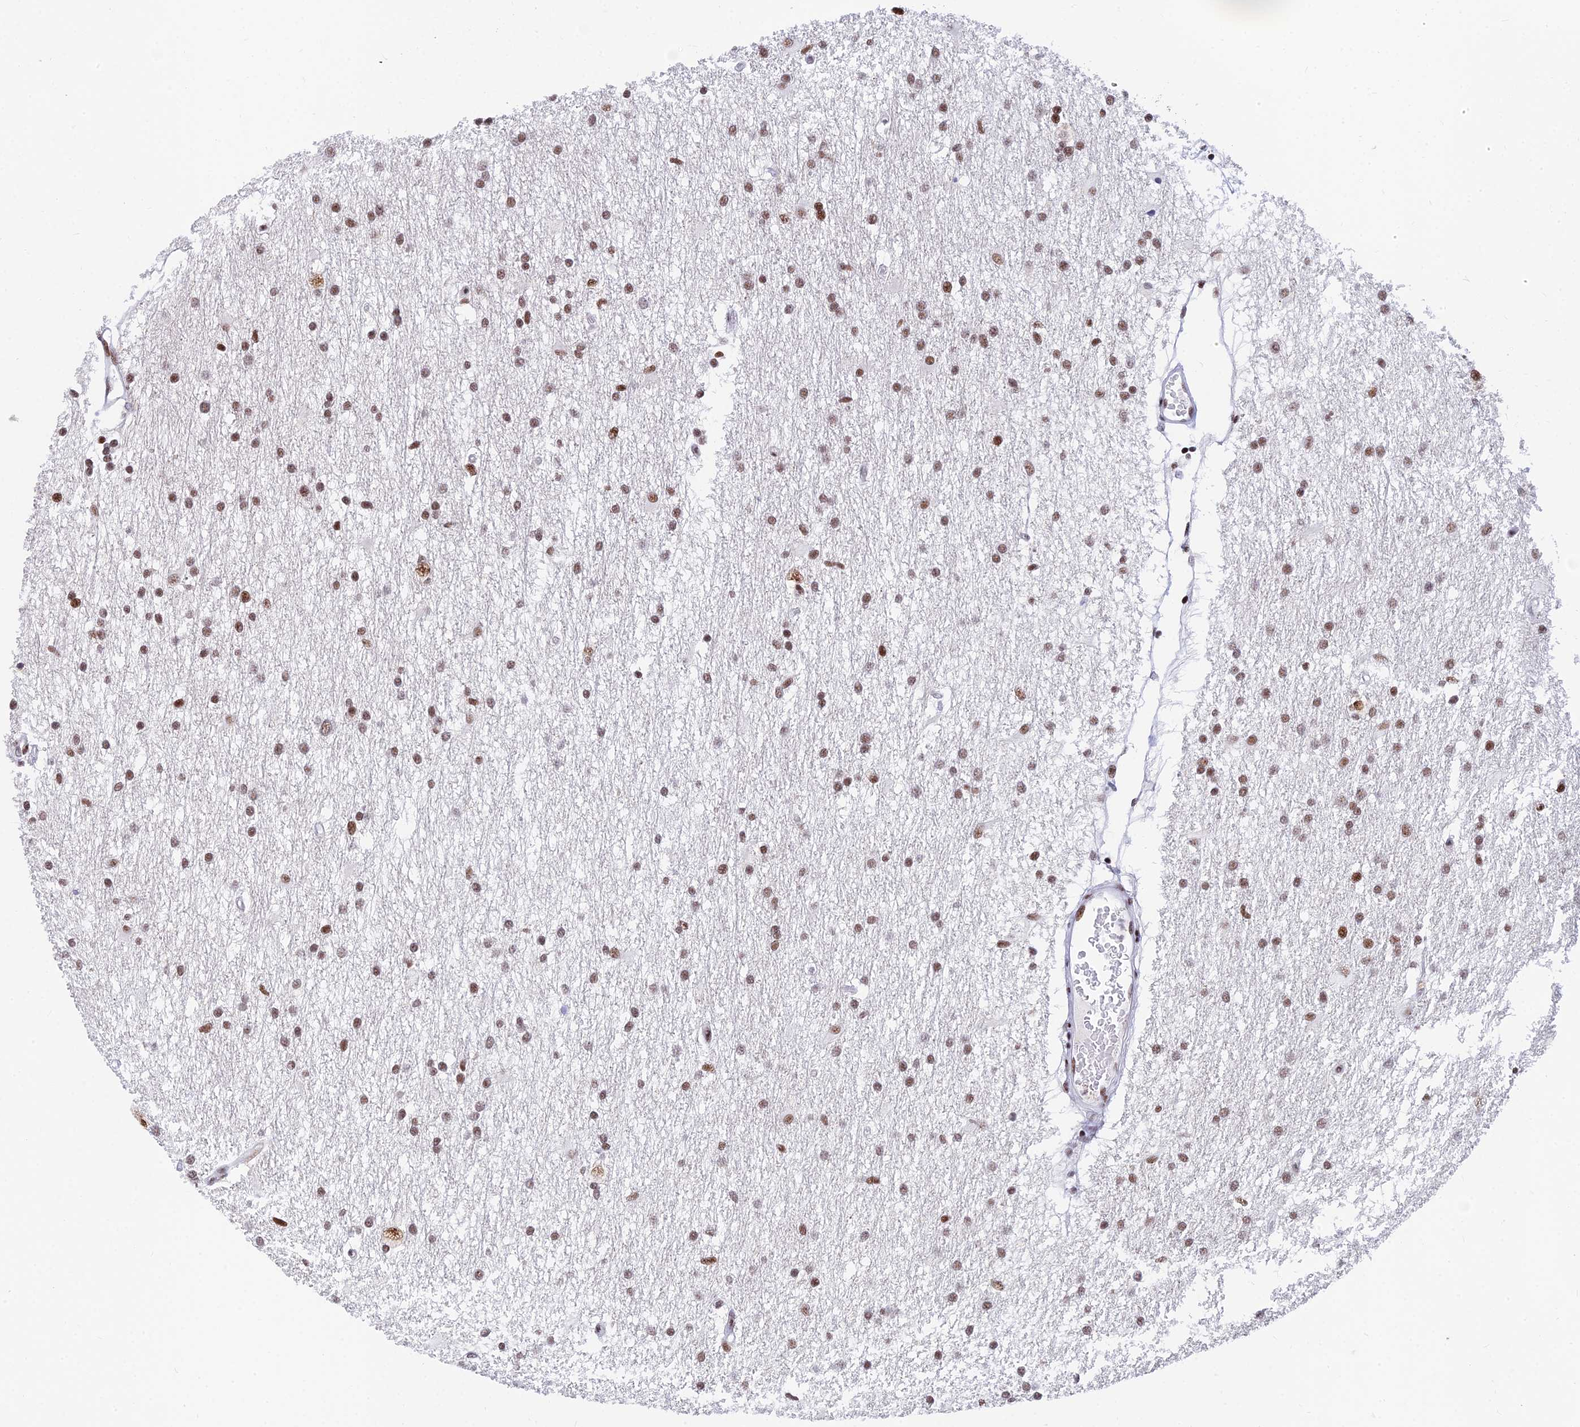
{"staining": {"intensity": "moderate", "quantity": ">75%", "location": "nuclear"}, "tissue": "glioma", "cell_type": "Tumor cells", "image_type": "cancer", "snomed": [{"axis": "morphology", "description": "Glioma, malignant, High grade"}, {"axis": "topography", "description": "Brain"}], "caption": "Immunohistochemistry of malignant glioma (high-grade) shows medium levels of moderate nuclear staining in approximately >75% of tumor cells. (brown staining indicates protein expression, while blue staining denotes nuclei).", "gene": "USP22", "patient": {"sex": "male", "age": 77}}